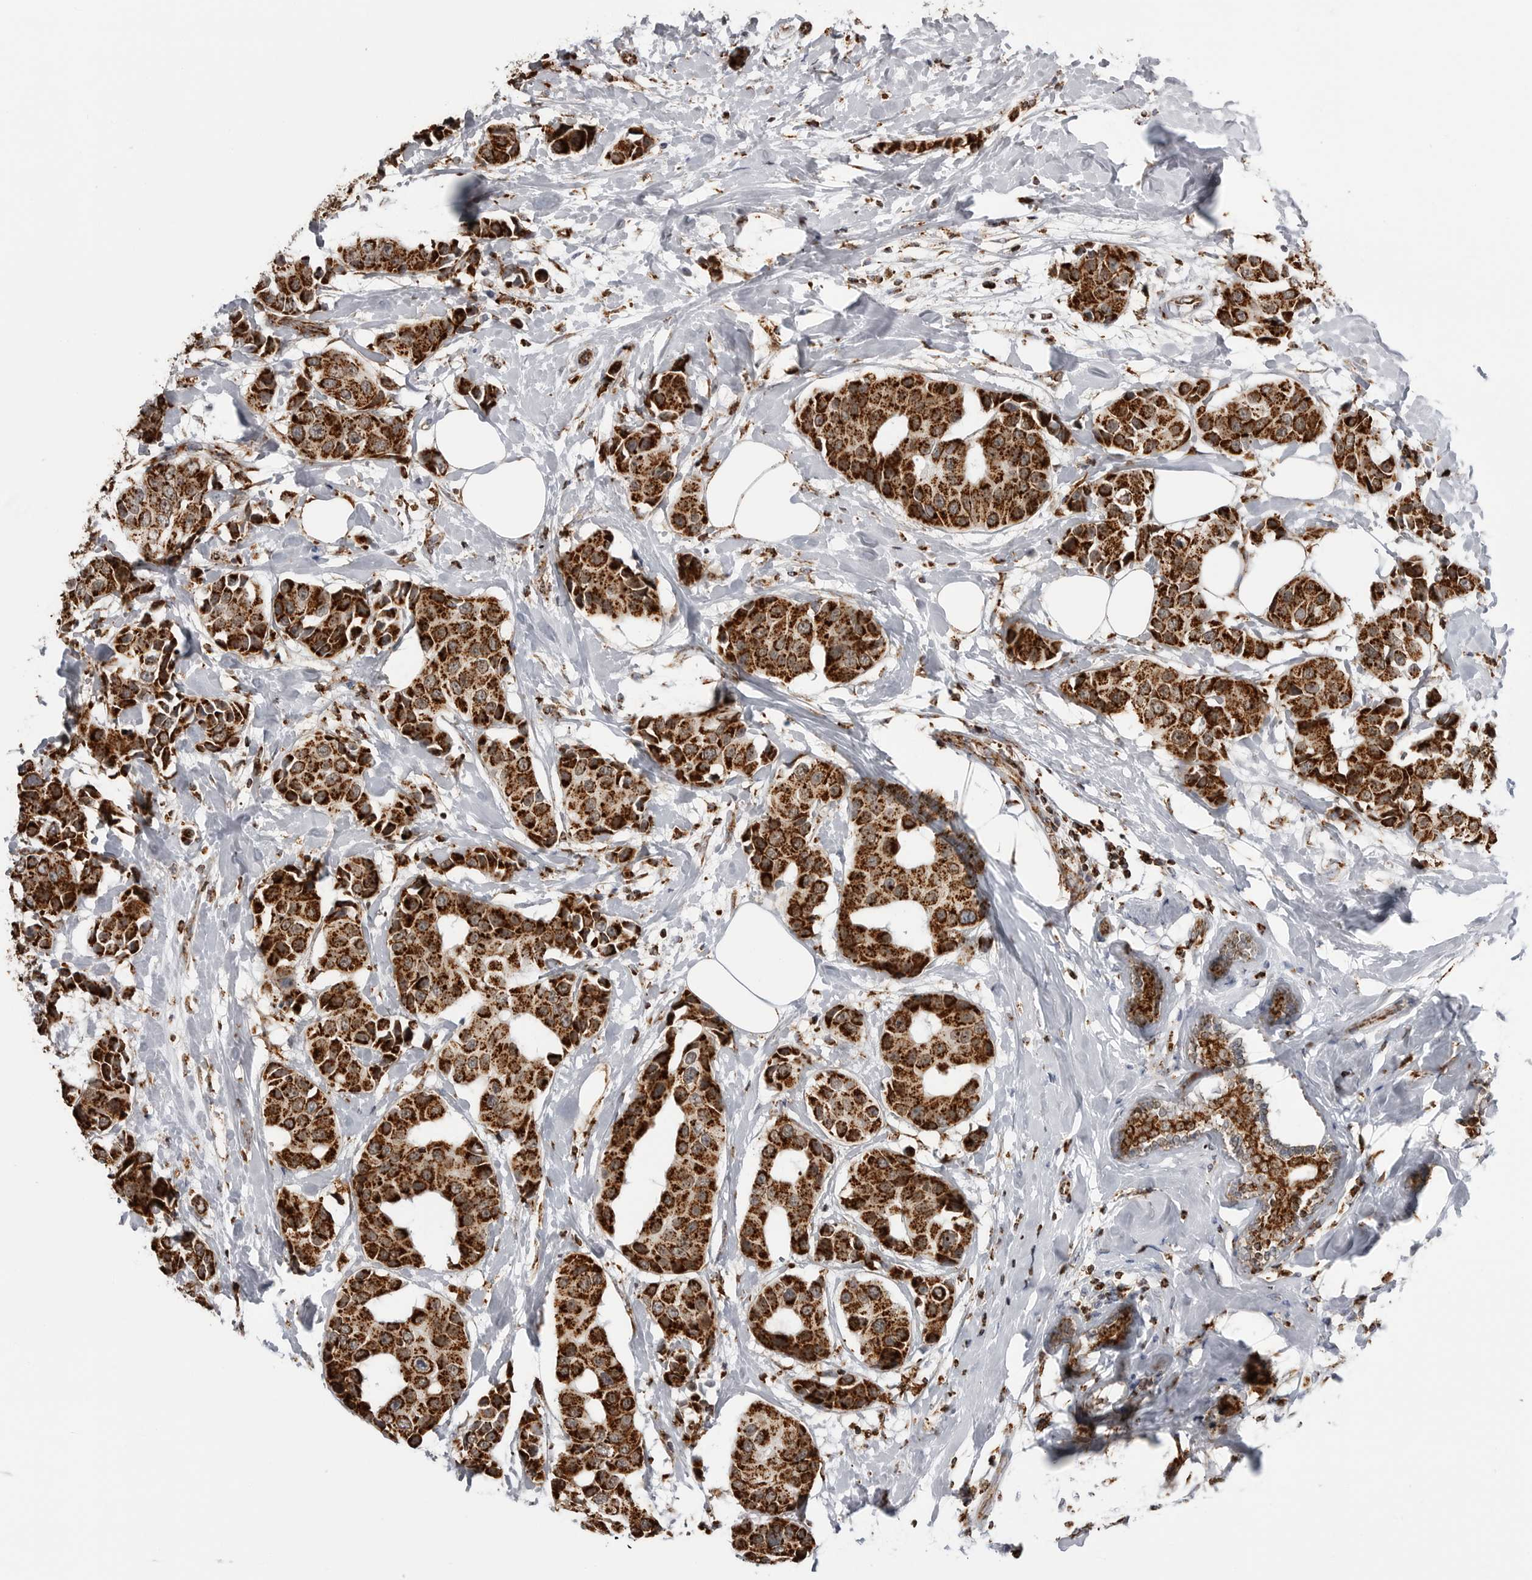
{"staining": {"intensity": "strong", "quantity": ">75%", "location": "cytoplasmic/membranous"}, "tissue": "breast cancer", "cell_type": "Tumor cells", "image_type": "cancer", "snomed": [{"axis": "morphology", "description": "Normal tissue, NOS"}, {"axis": "morphology", "description": "Duct carcinoma"}, {"axis": "topography", "description": "Breast"}], "caption": "Breast cancer stained for a protein (brown) displays strong cytoplasmic/membranous positive staining in approximately >75% of tumor cells.", "gene": "COX5A", "patient": {"sex": "female", "age": 39}}